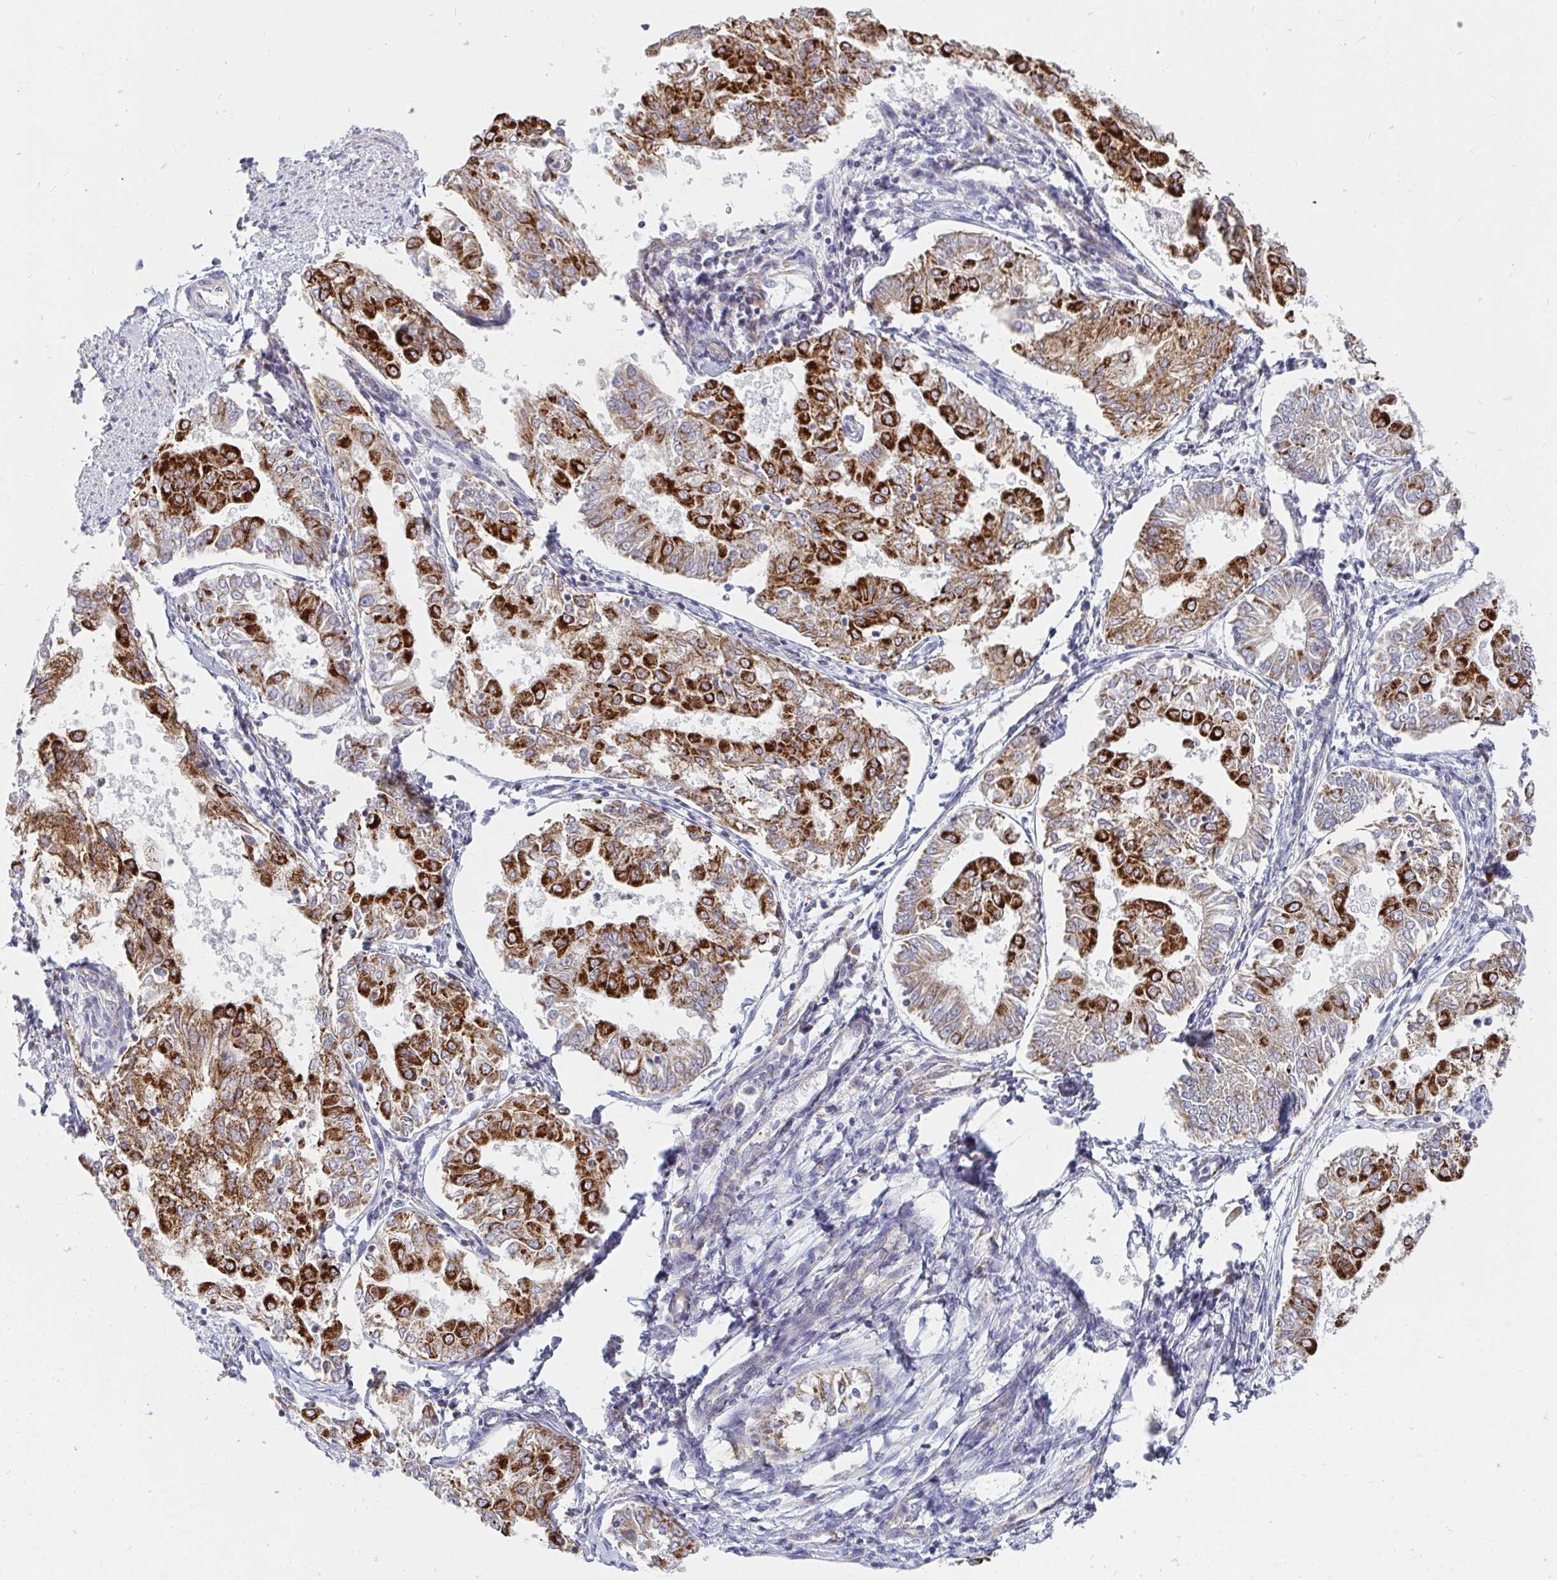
{"staining": {"intensity": "strong", "quantity": ">75%", "location": "cytoplasmic/membranous"}, "tissue": "endometrial cancer", "cell_type": "Tumor cells", "image_type": "cancer", "snomed": [{"axis": "morphology", "description": "Adenocarcinoma, NOS"}, {"axis": "topography", "description": "Endometrium"}], "caption": "A high amount of strong cytoplasmic/membranous expression is identified in approximately >75% of tumor cells in adenocarcinoma (endometrial) tissue.", "gene": "FAHD1", "patient": {"sex": "female", "age": 68}}